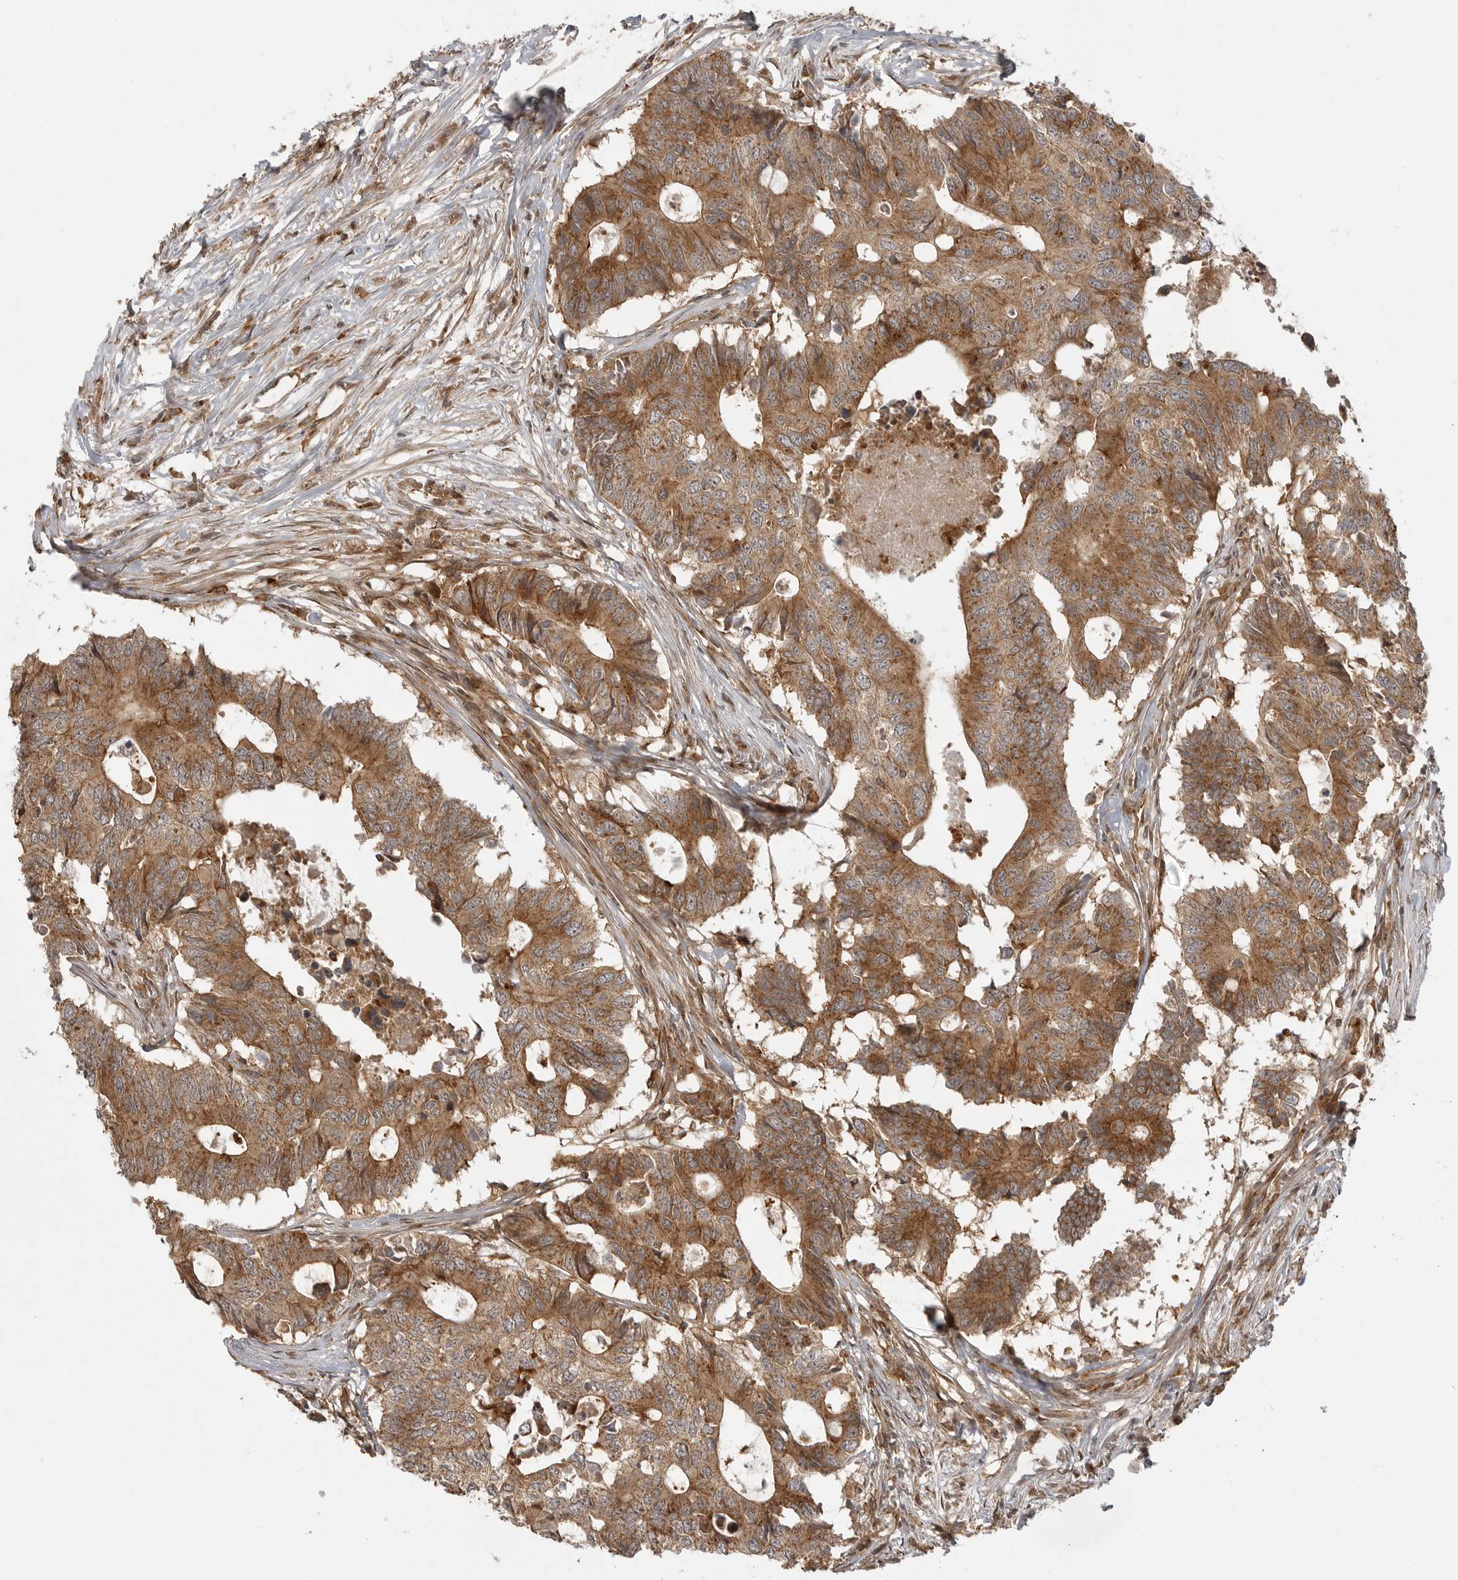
{"staining": {"intensity": "moderate", "quantity": ">75%", "location": "cytoplasmic/membranous"}, "tissue": "colorectal cancer", "cell_type": "Tumor cells", "image_type": "cancer", "snomed": [{"axis": "morphology", "description": "Adenocarcinoma, NOS"}, {"axis": "topography", "description": "Colon"}], "caption": "Colorectal cancer stained with immunohistochemistry (IHC) reveals moderate cytoplasmic/membranous expression in about >75% of tumor cells.", "gene": "FAT3", "patient": {"sex": "male", "age": 71}}